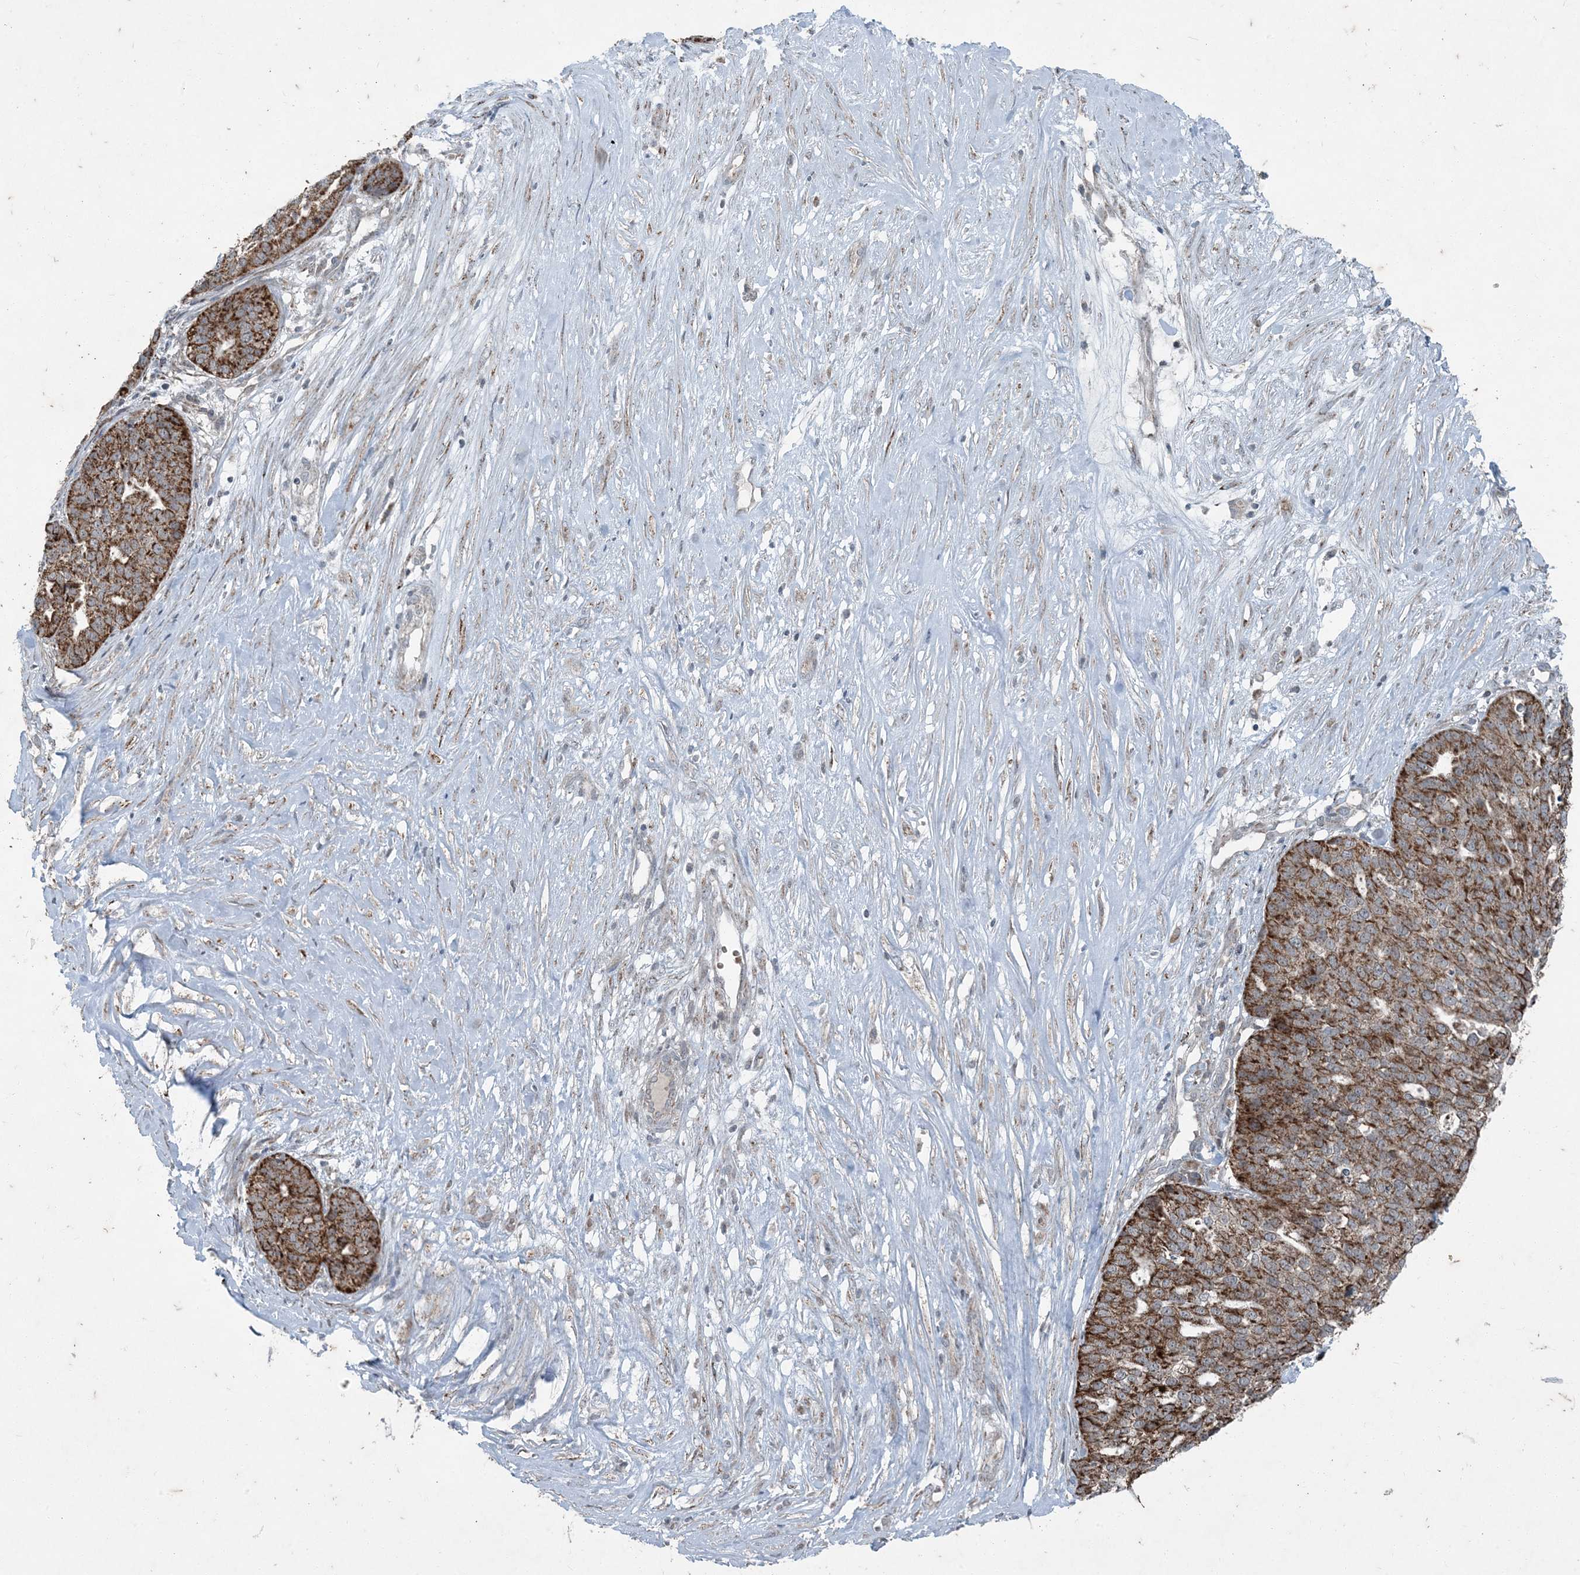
{"staining": {"intensity": "strong", "quantity": ">75%", "location": "cytoplasmic/membranous"}, "tissue": "ovarian cancer", "cell_type": "Tumor cells", "image_type": "cancer", "snomed": [{"axis": "morphology", "description": "Cystadenocarcinoma, serous, NOS"}, {"axis": "topography", "description": "Ovary"}], "caption": "Immunohistochemistry of ovarian cancer (serous cystadenocarcinoma) displays high levels of strong cytoplasmic/membranous expression in approximately >75% of tumor cells. Immunohistochemistry stains the protein in brown and the nuclei are stained blue.", "gene": "PC", "patient": {"sex": "female", "age": 59}}